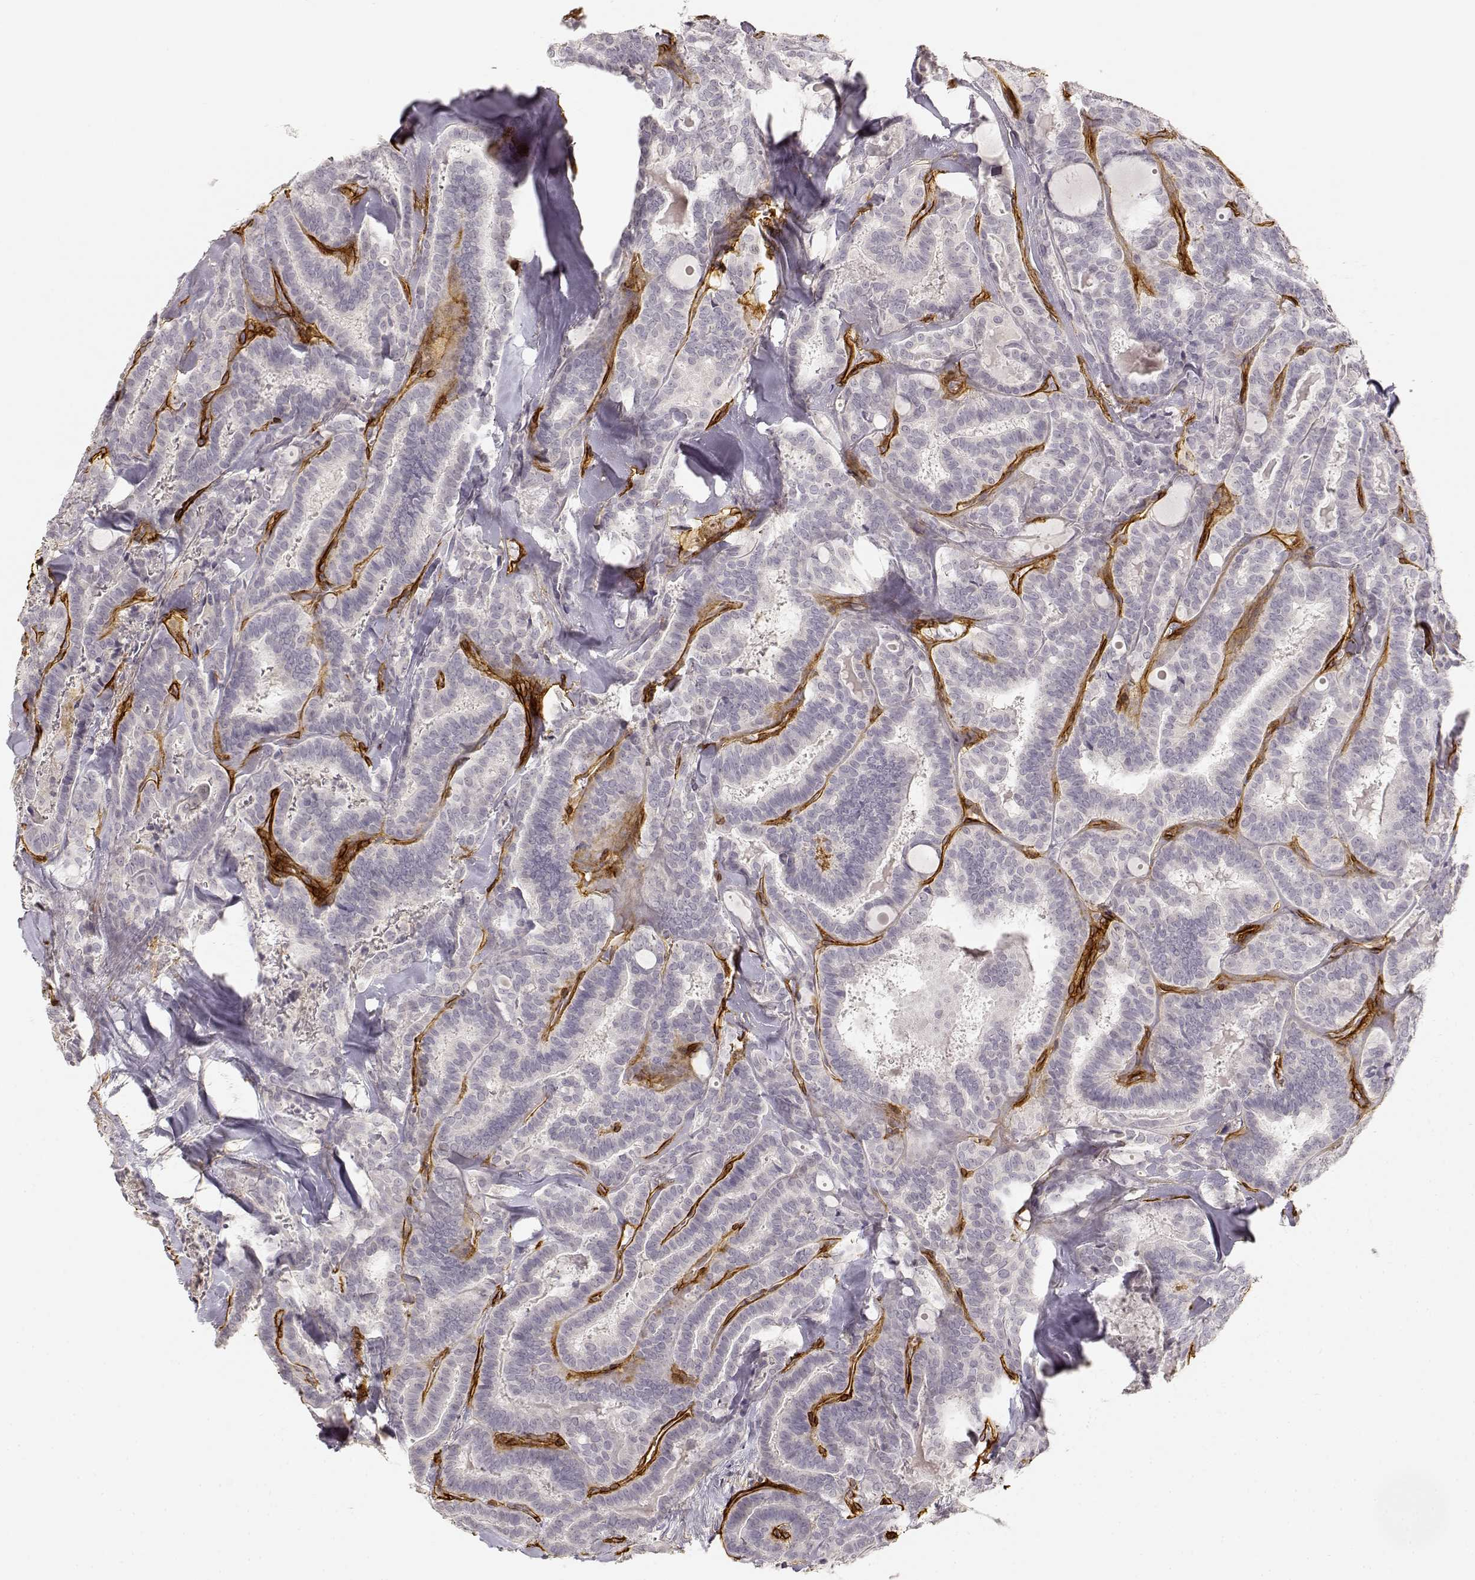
{"staining": {"intensity": "negative", "quantity": "none", "location": "none"}, "tissue": "thyroid cancer", "cell_type": "Tumor cells", "image_type": "cancer", "snomed": [{"axis": "morphology", "description": "Papillary adenocarcinoma, NOS"}, {"axis": "topography", "description": "Thyroid gland"}], "caption": "Thyroid cancer (papillary adenocarcinoma) was stained to show a protein in brown. There is no significant staining in tumor cells. (DAB immunohistochemistry, high magnification).", "gene": "LAMA4", "patient": {"sex": "female", "age": 39}}